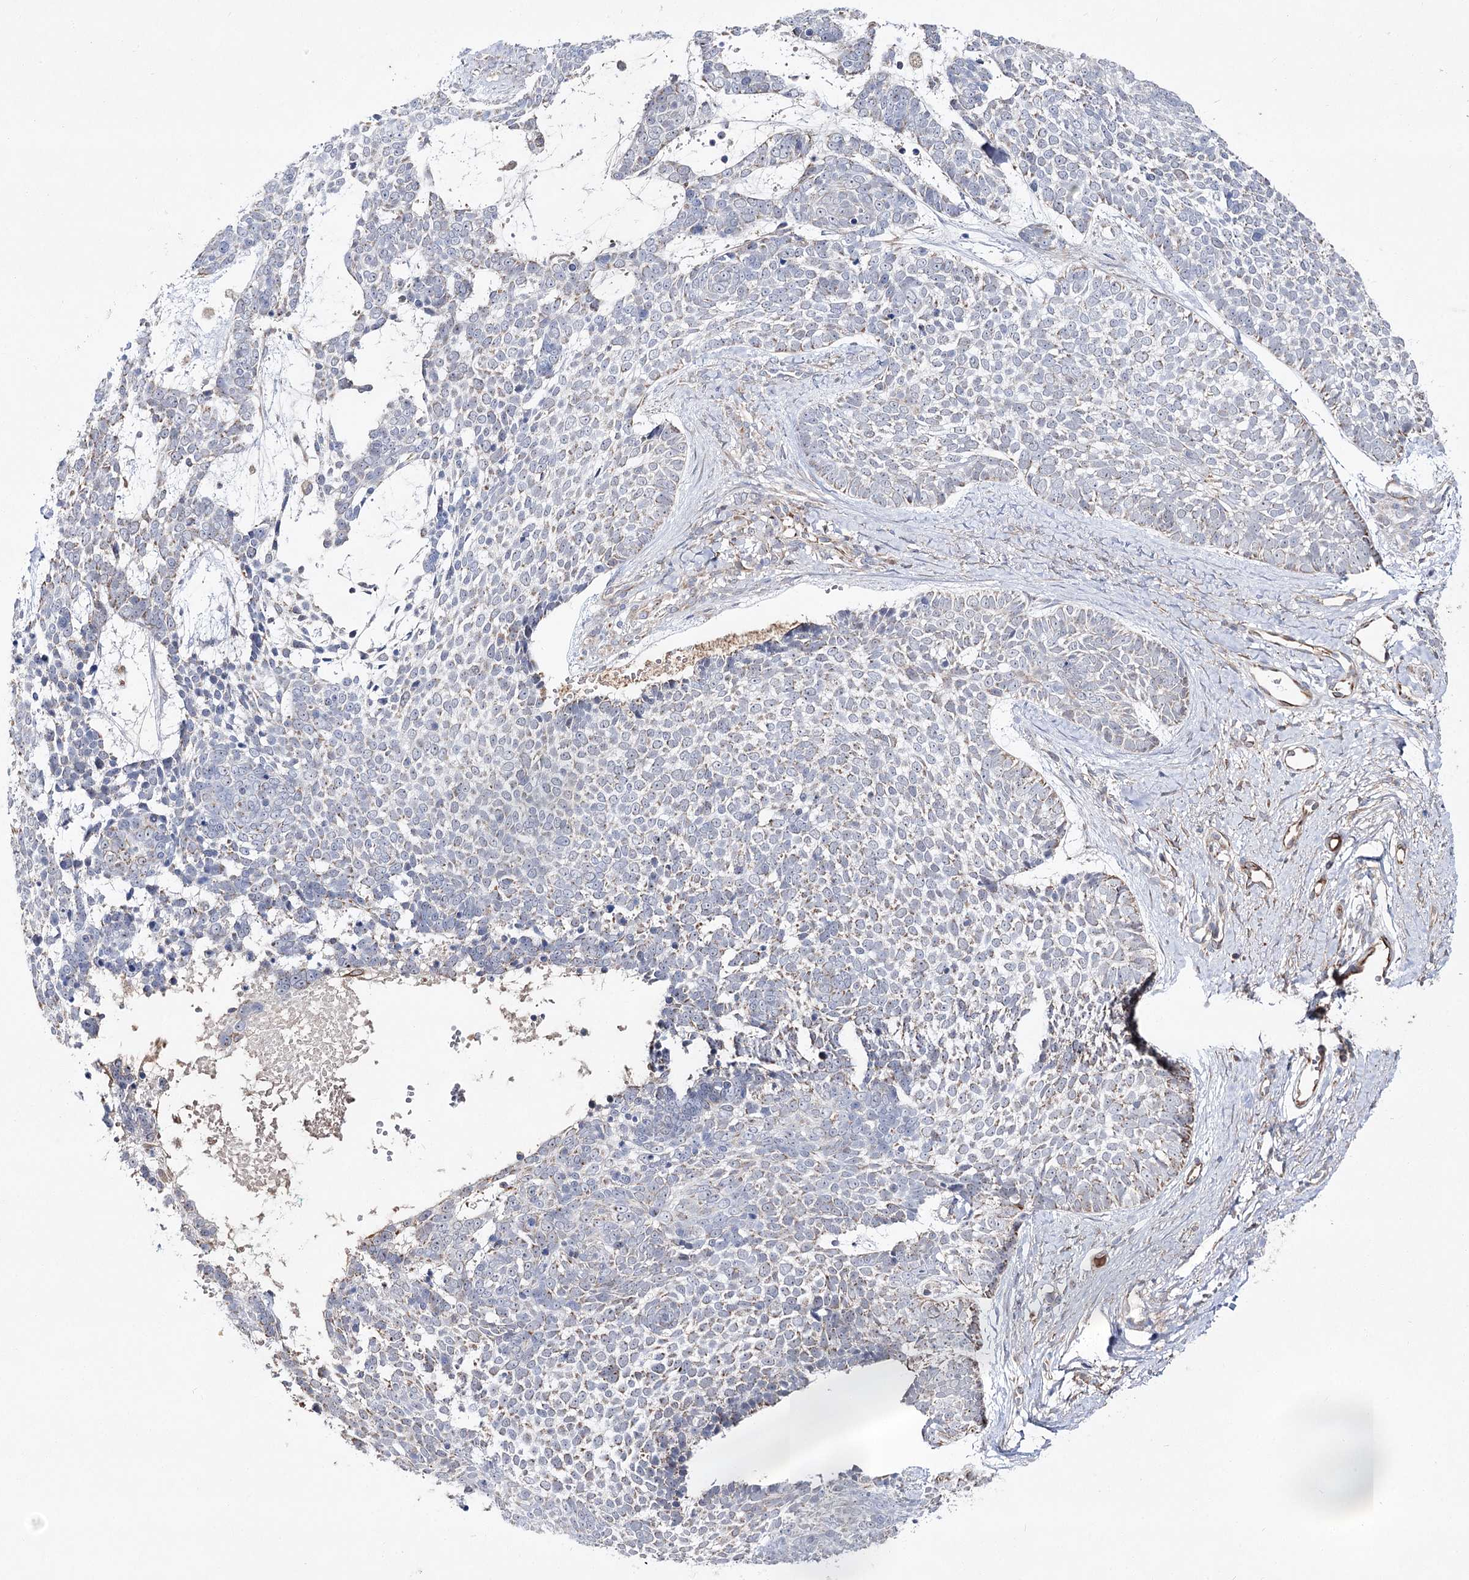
{"staining": {"intensity": "weak", "quantity": "<25%", "location": "cytoplasmic/membranous"}, "tissue": "skin cancer", "cell_type": "Tumor cells", "image_type": "cancer", "snomed": [{"axis": "morphology", "description": "Basal cell carcinoma"}, {"axis": "topography", "description": "Skin"}], "caption": "Skin cancer (basal cell carcinoma) was stained to show a protein in brown. There is no significant expression in tumor cells.", "gene": "ECHDC3", "patient": {"sex": "female", "age": 81}}